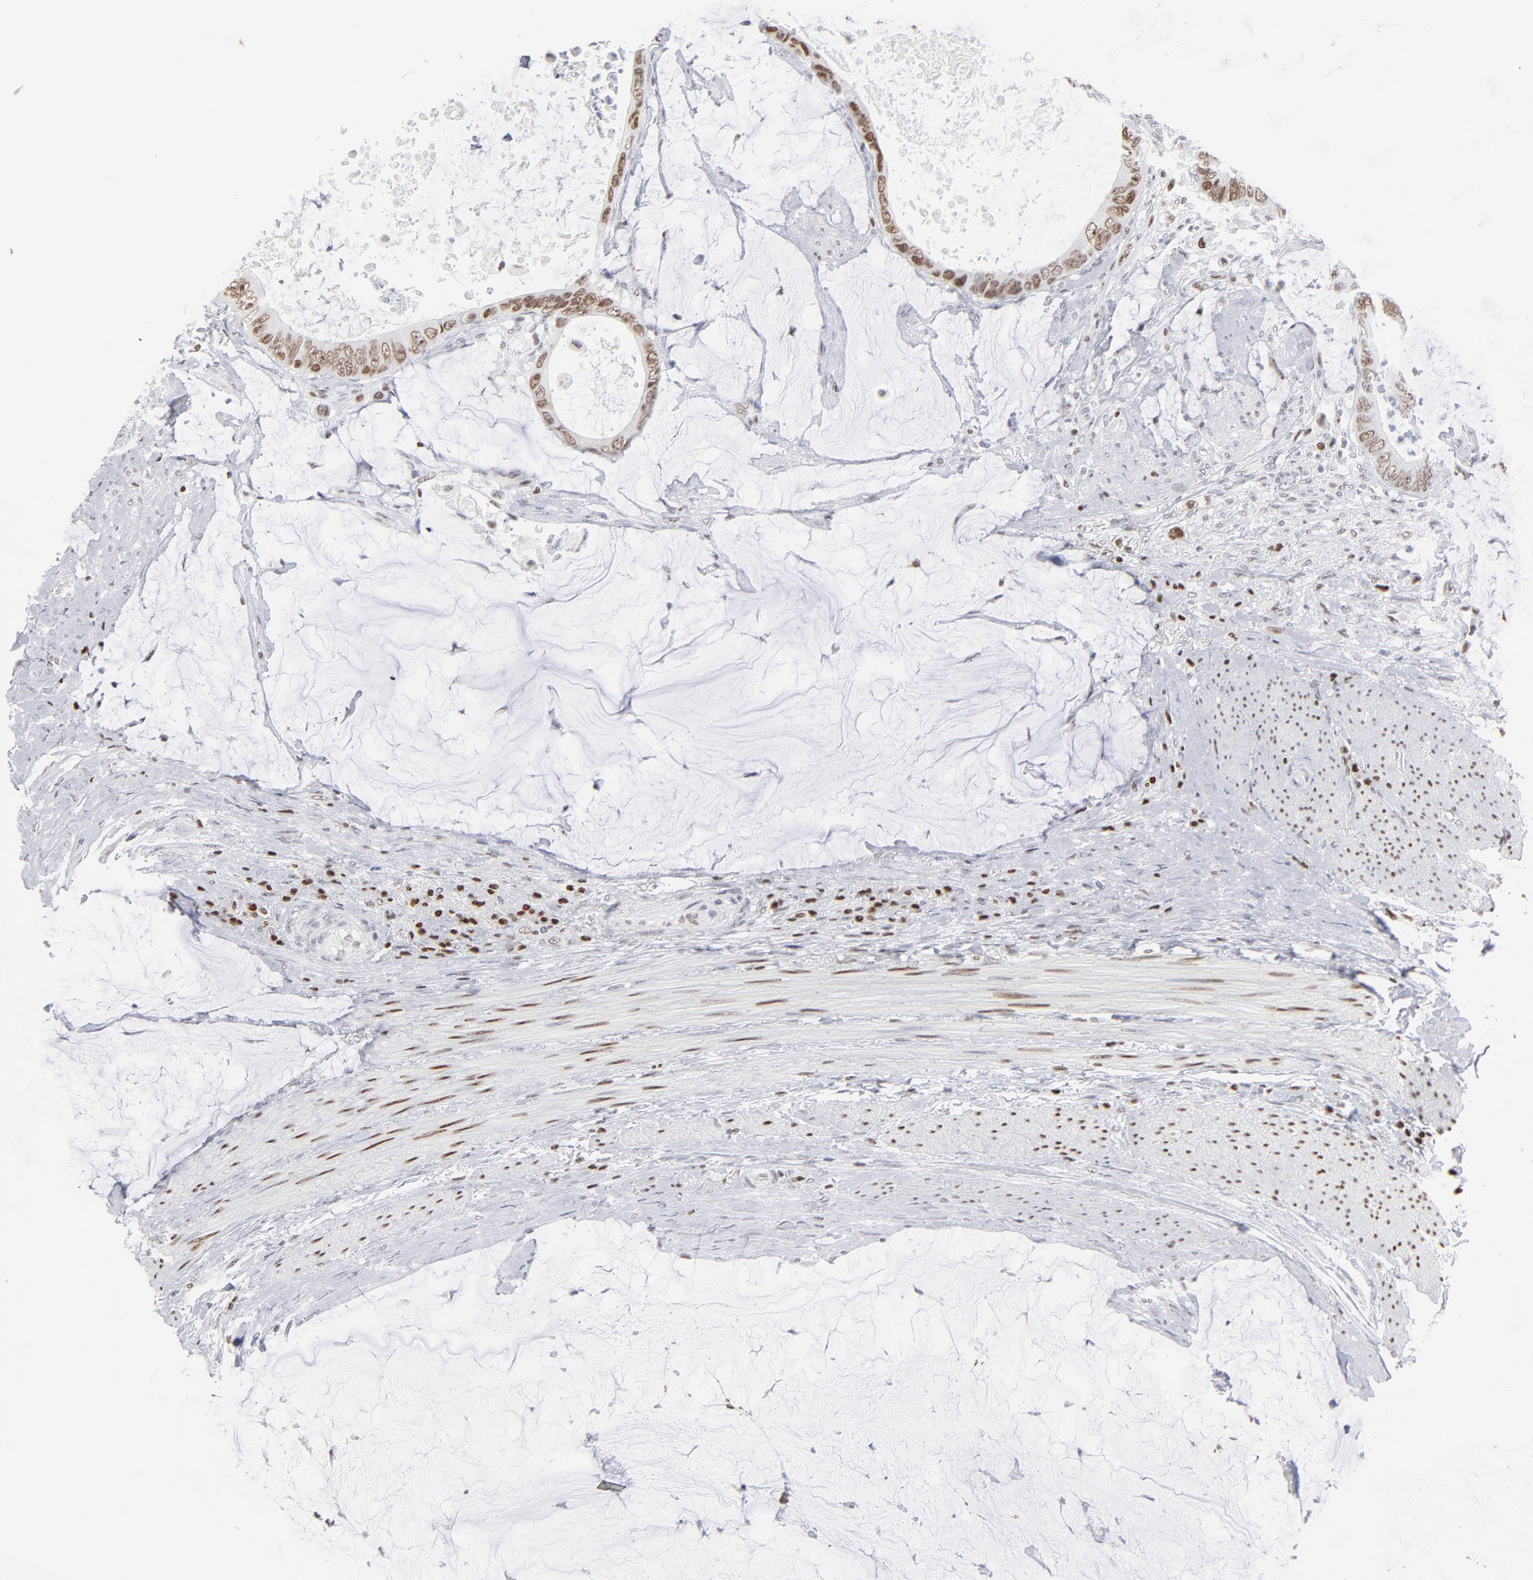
{"staining": {"intensity": "moderate", "quantity": ">75%", "location": "nuclear"}, "tissue": "colorectal cancer", "cell_type": "Tumor cells", "image_type": "cancer", "snomed": [{"axis": "morphology", "description": "Normal tissue, NOS"}, {"axis": "morphology", "description": "Adenocarcinoma, NOS"}, {"axis": "topography", "description": "Rectum"}, {"axis": "topography", "description": "Peripheral nerve tissue"}], "caption": "This is an image of IHC staining of colorectal adenocarcinoma, which shows moderate positivity in the nuclear of tumor cells.", "gene": "PARP1", "patient": {"sex": "female", "age": 77}}